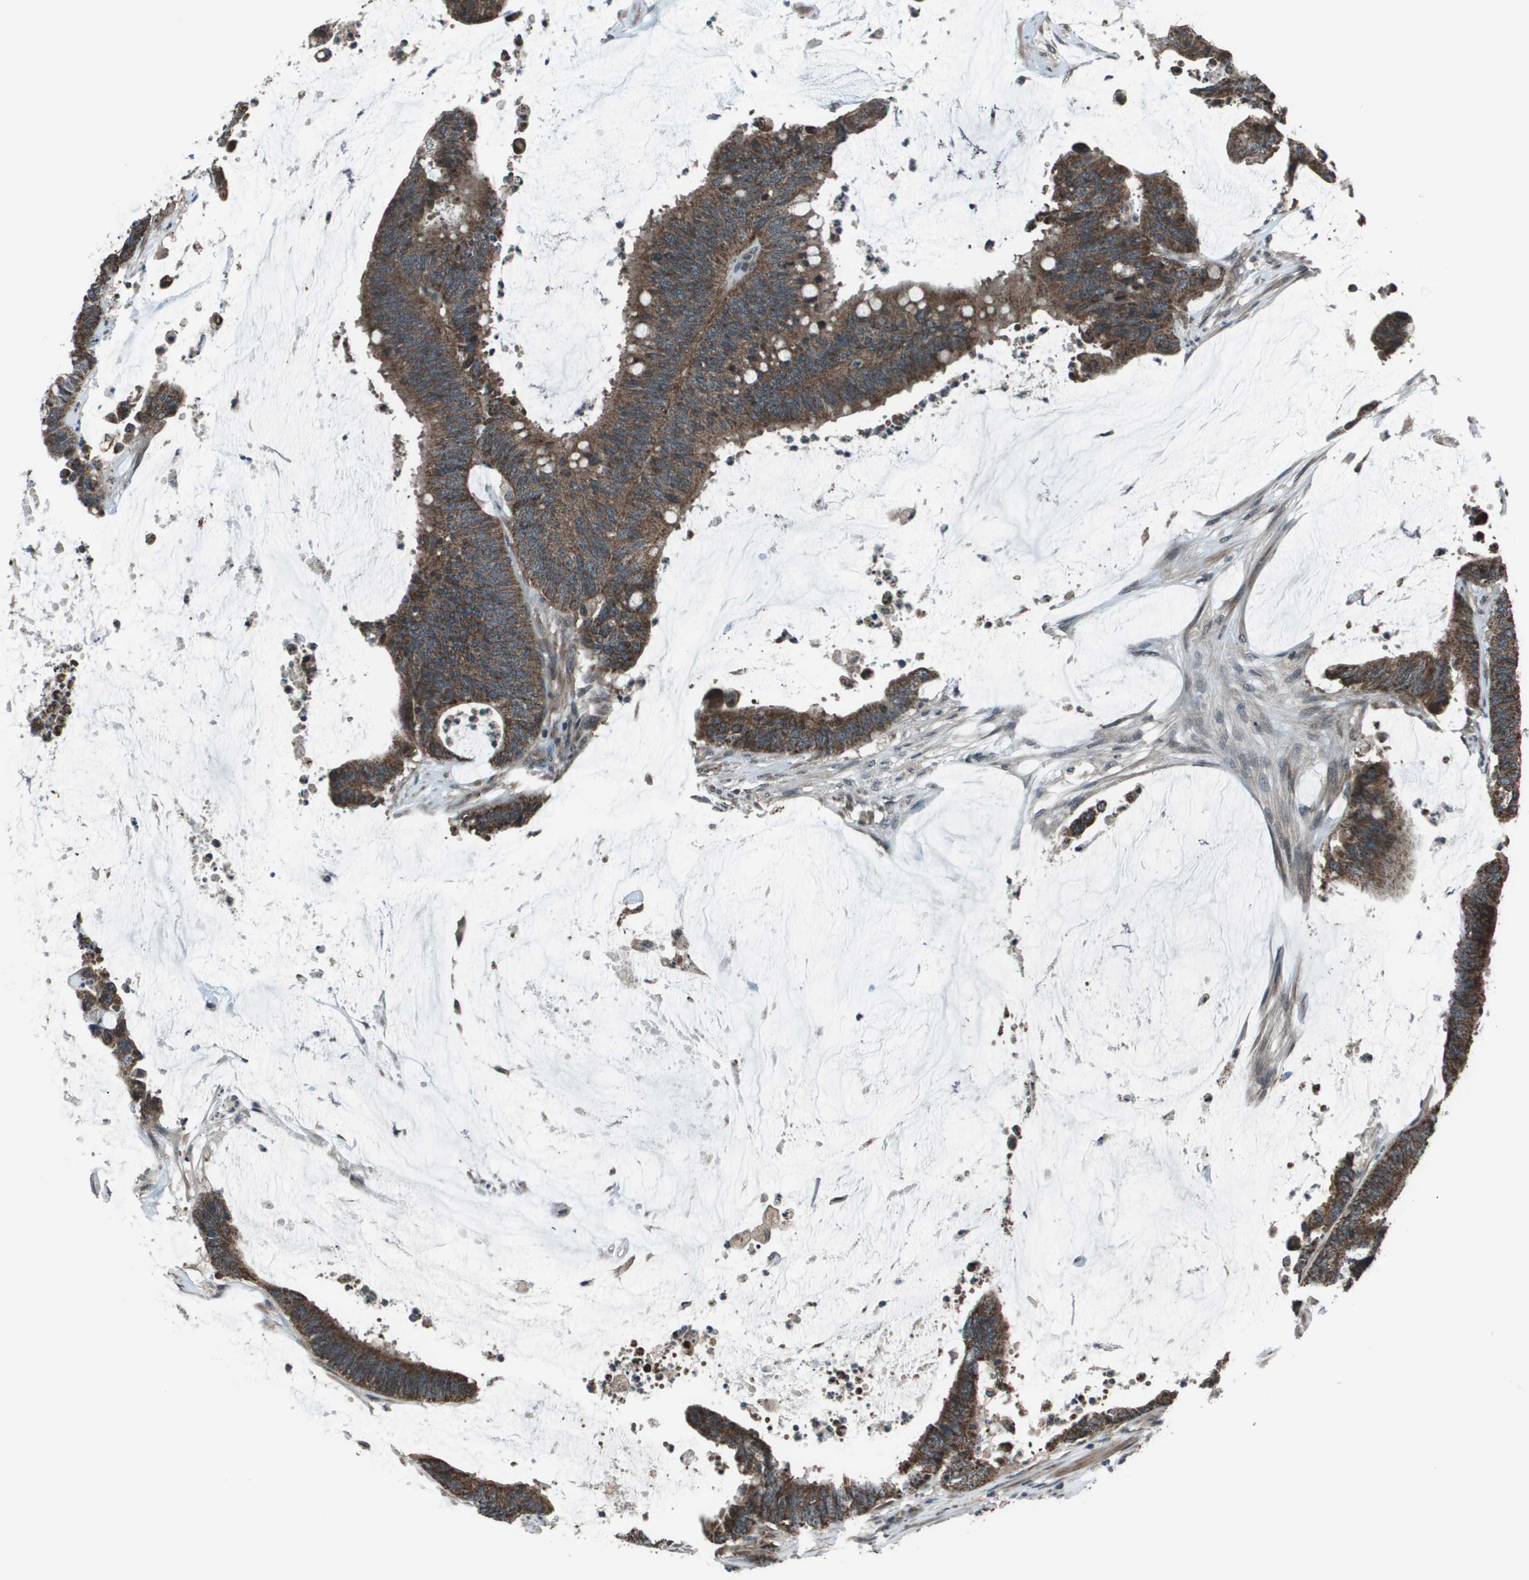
{"staining": {"intensity": "strong", "quantity": ">75%", "location": "cytoplasmic/membranous"}, "tissue": "colorectal cancer", "cell_type": "Tumor cells", "image_type": "cancer", "snomed": [{"axis": "morphology", "description": "Adenocarcinoma, NOS"}, {"axis": "topography", "description": "Rectum"}], "caption": "Colorectal adenocarcinoma tissue displays strong cytoplasmic/membranous positivity in about >75% of tumor cells, visualized by immunohistochemistry. (brown staining indicates protein expression, while blue staining denotes nuclei).", "gene": "PPFIA1", "patient": {"sex": "female", "age": 66}}